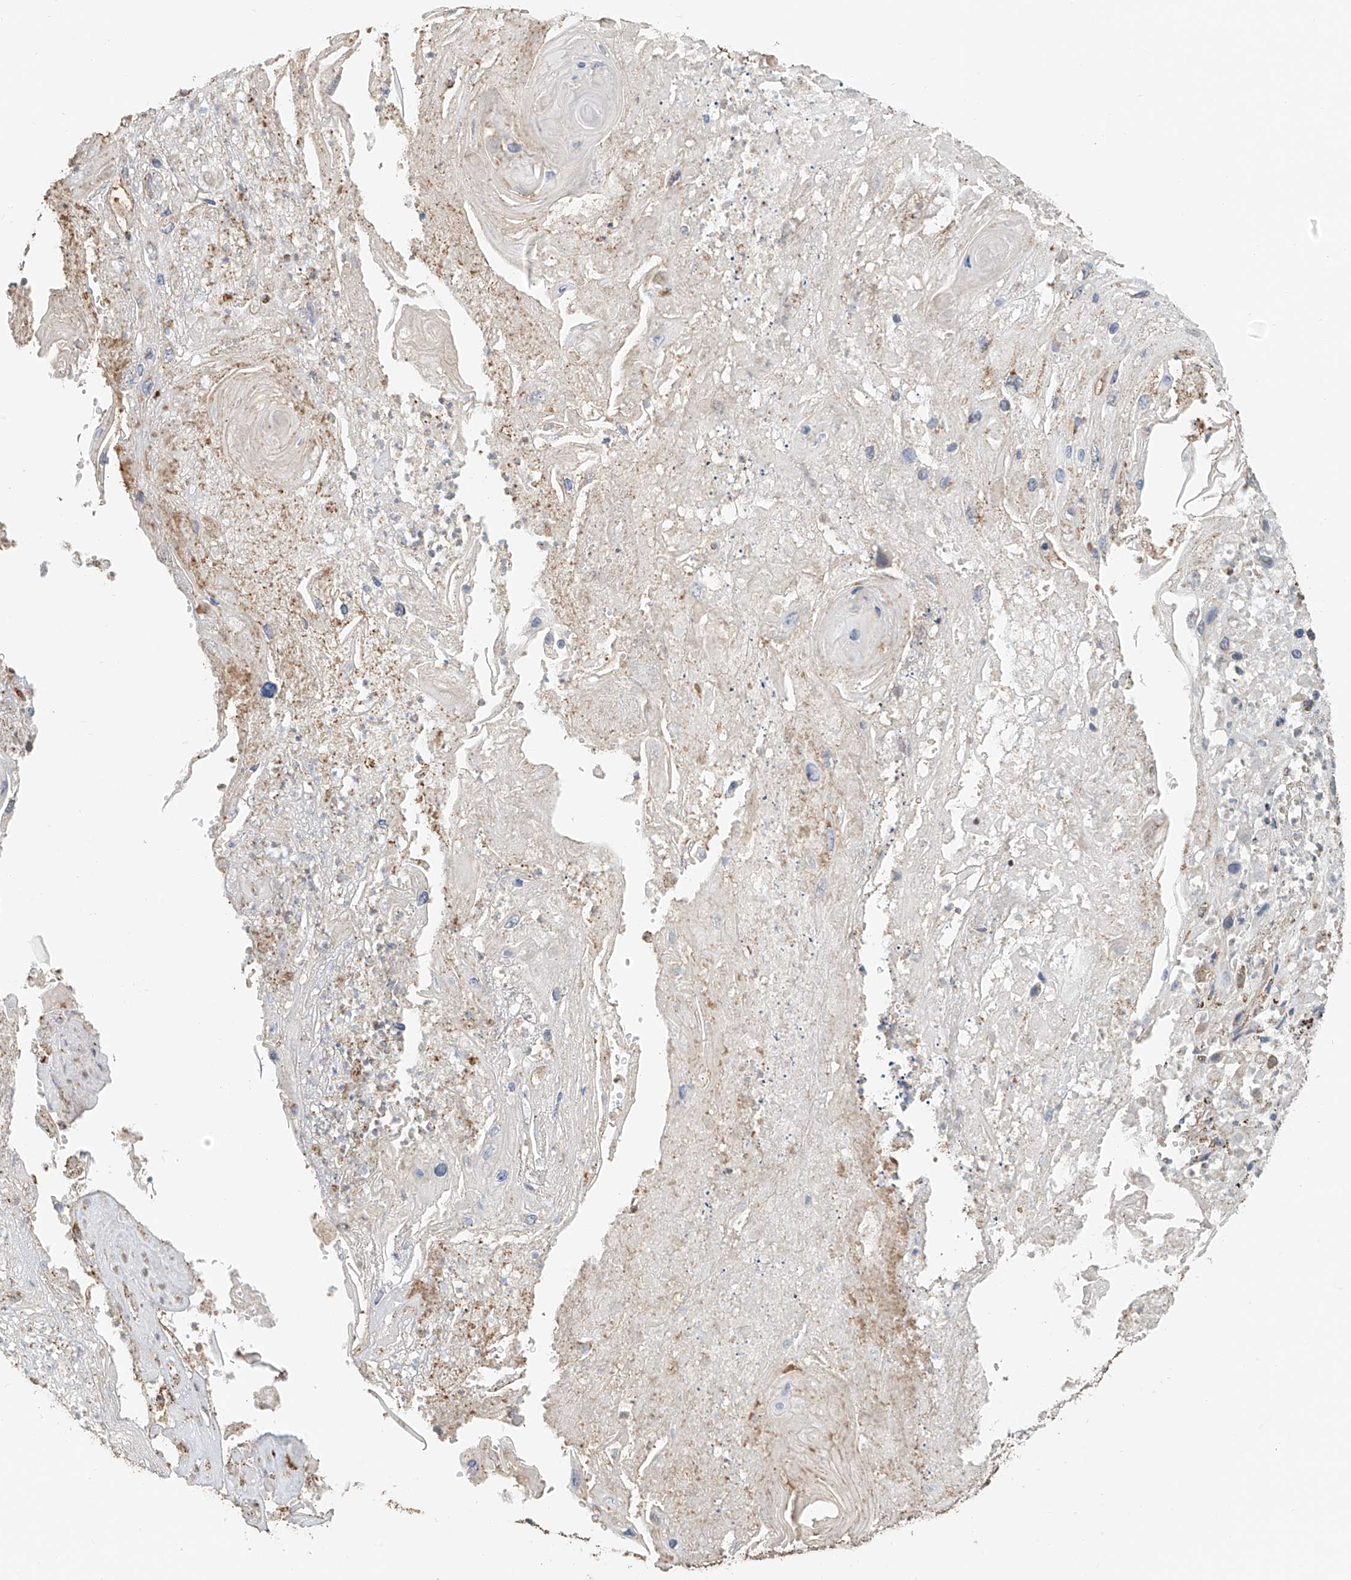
{"staining": {"intensity": "weak", "quantity": "<25%", "location": "cytoplasmic/membranous"}, "tissue": "skin cancer", "cell_type": "Tumor cells", "image_type": "cancer", "snomed": [{"axis": "morphology", "description": "Squamous cell carcinoma, NOS"}, {"axis": "topography", "description": "Skin"}], "caption": "This image is of skin squamous cell carcinoma stained with immunohistochemistry to label a protein in brown with the nuclei are counter-stained blue. There is no positivity in tumor cells.", "gene": "MIPEP", "patient": {"sex": "male", "age": 55}}